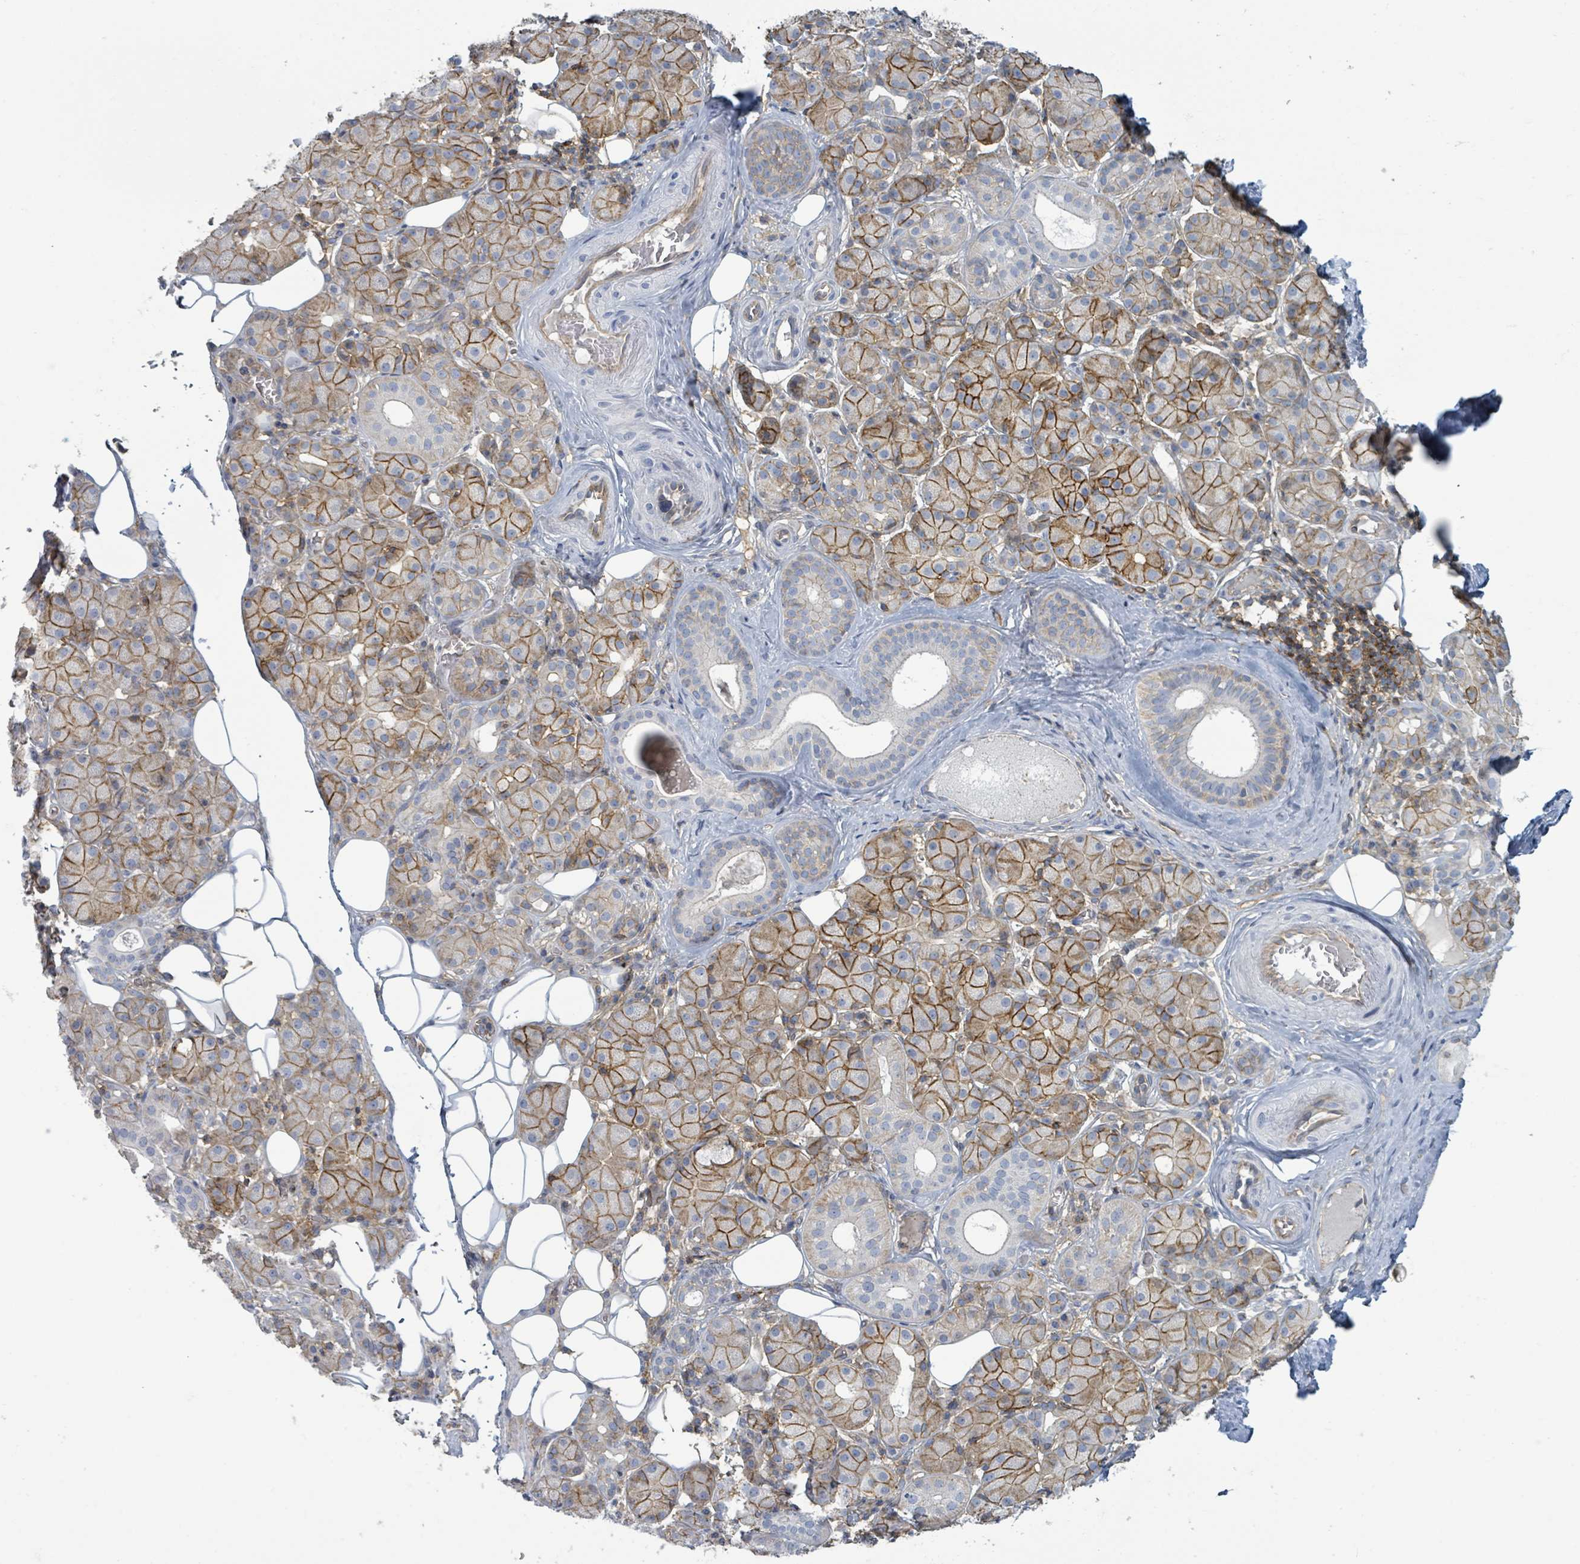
{"staining": {"intensity": "moderate", "quantity": ">75%", "location": "cytoplasmic/membranous"}, "tissue": "salivary gland", "cell_type": "Glandular cells", "image_type": "normal", "snomed": [{"axis": "morphology", "description": "Squamous cell carcinoma, NOS"}, {"axis": "topography", "description": "Skin"}, {"axis": "topography", "description": "Head-Neck"}], "caption": "About >75% of glandular cells in benign human salivary gland demonstrate moderate cytoplasmic/membranous protein positivity as visualized by brown immunohistochemical staining.", "gene": "TNFRSF14", "patient": {"sex": "male", "age": 80}}